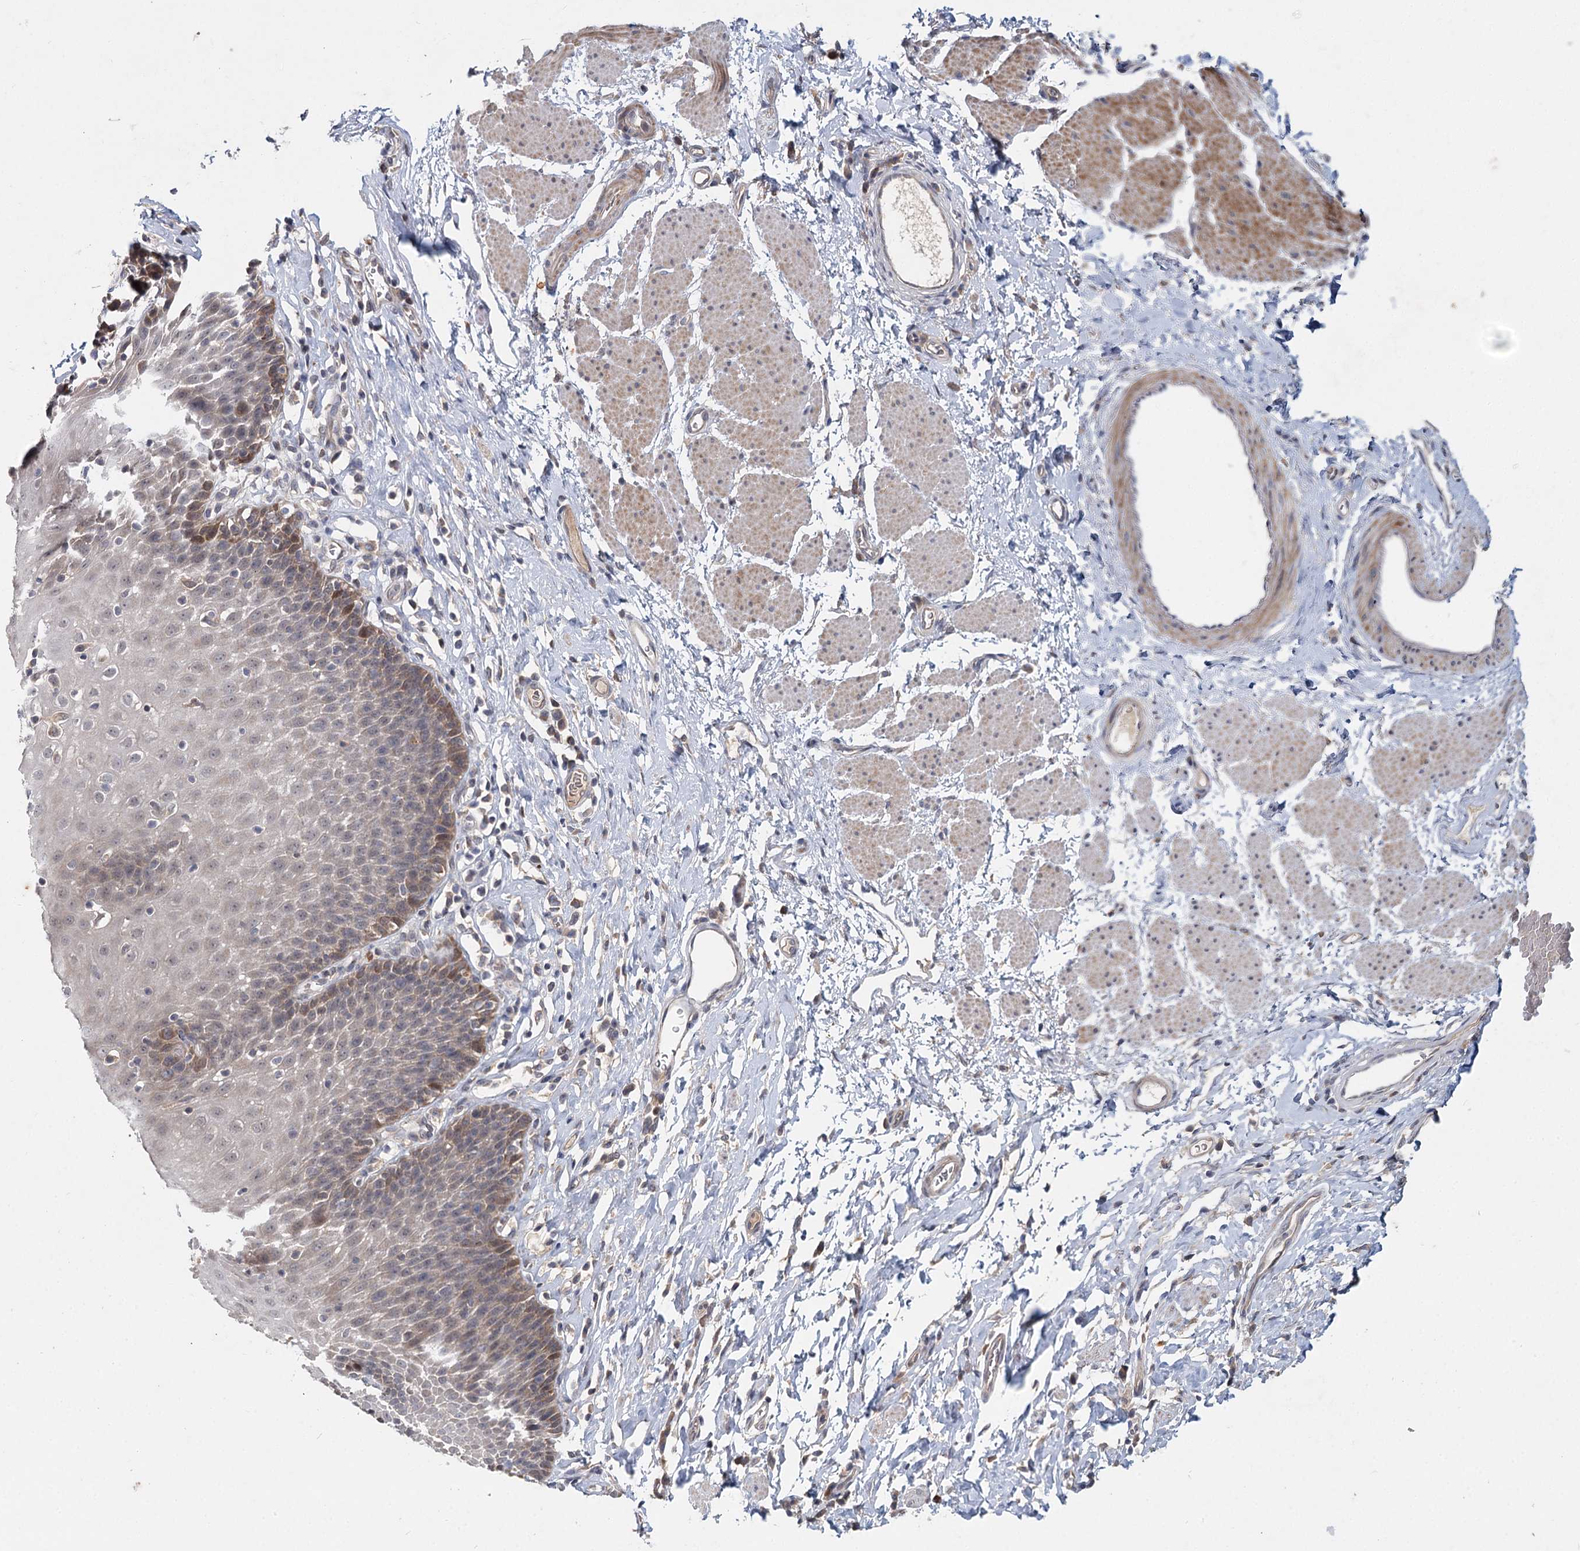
{"staining": {"intensity": "moderate", "quantity": "<25%", "location": "cytoplasmic/membranous,nuclear"}, "tissue": "esophagus", "cell_type": "Squamous epithelial cells", "image_type": "normal", "snomed": [{"axis": "morphology", "description": "Normal tissue, NOS"}, {"axis": "topography", "description": "Esophagus"}], "caption": "Brown immunohistochemical staining in benign human esophagus exhibits moderate cytoplasmic/membranous,nuclear expression in about <25% of squamous epithelial cells.", "gene": "AP3B1", "patient": {"sex": "female", "age": 61}}